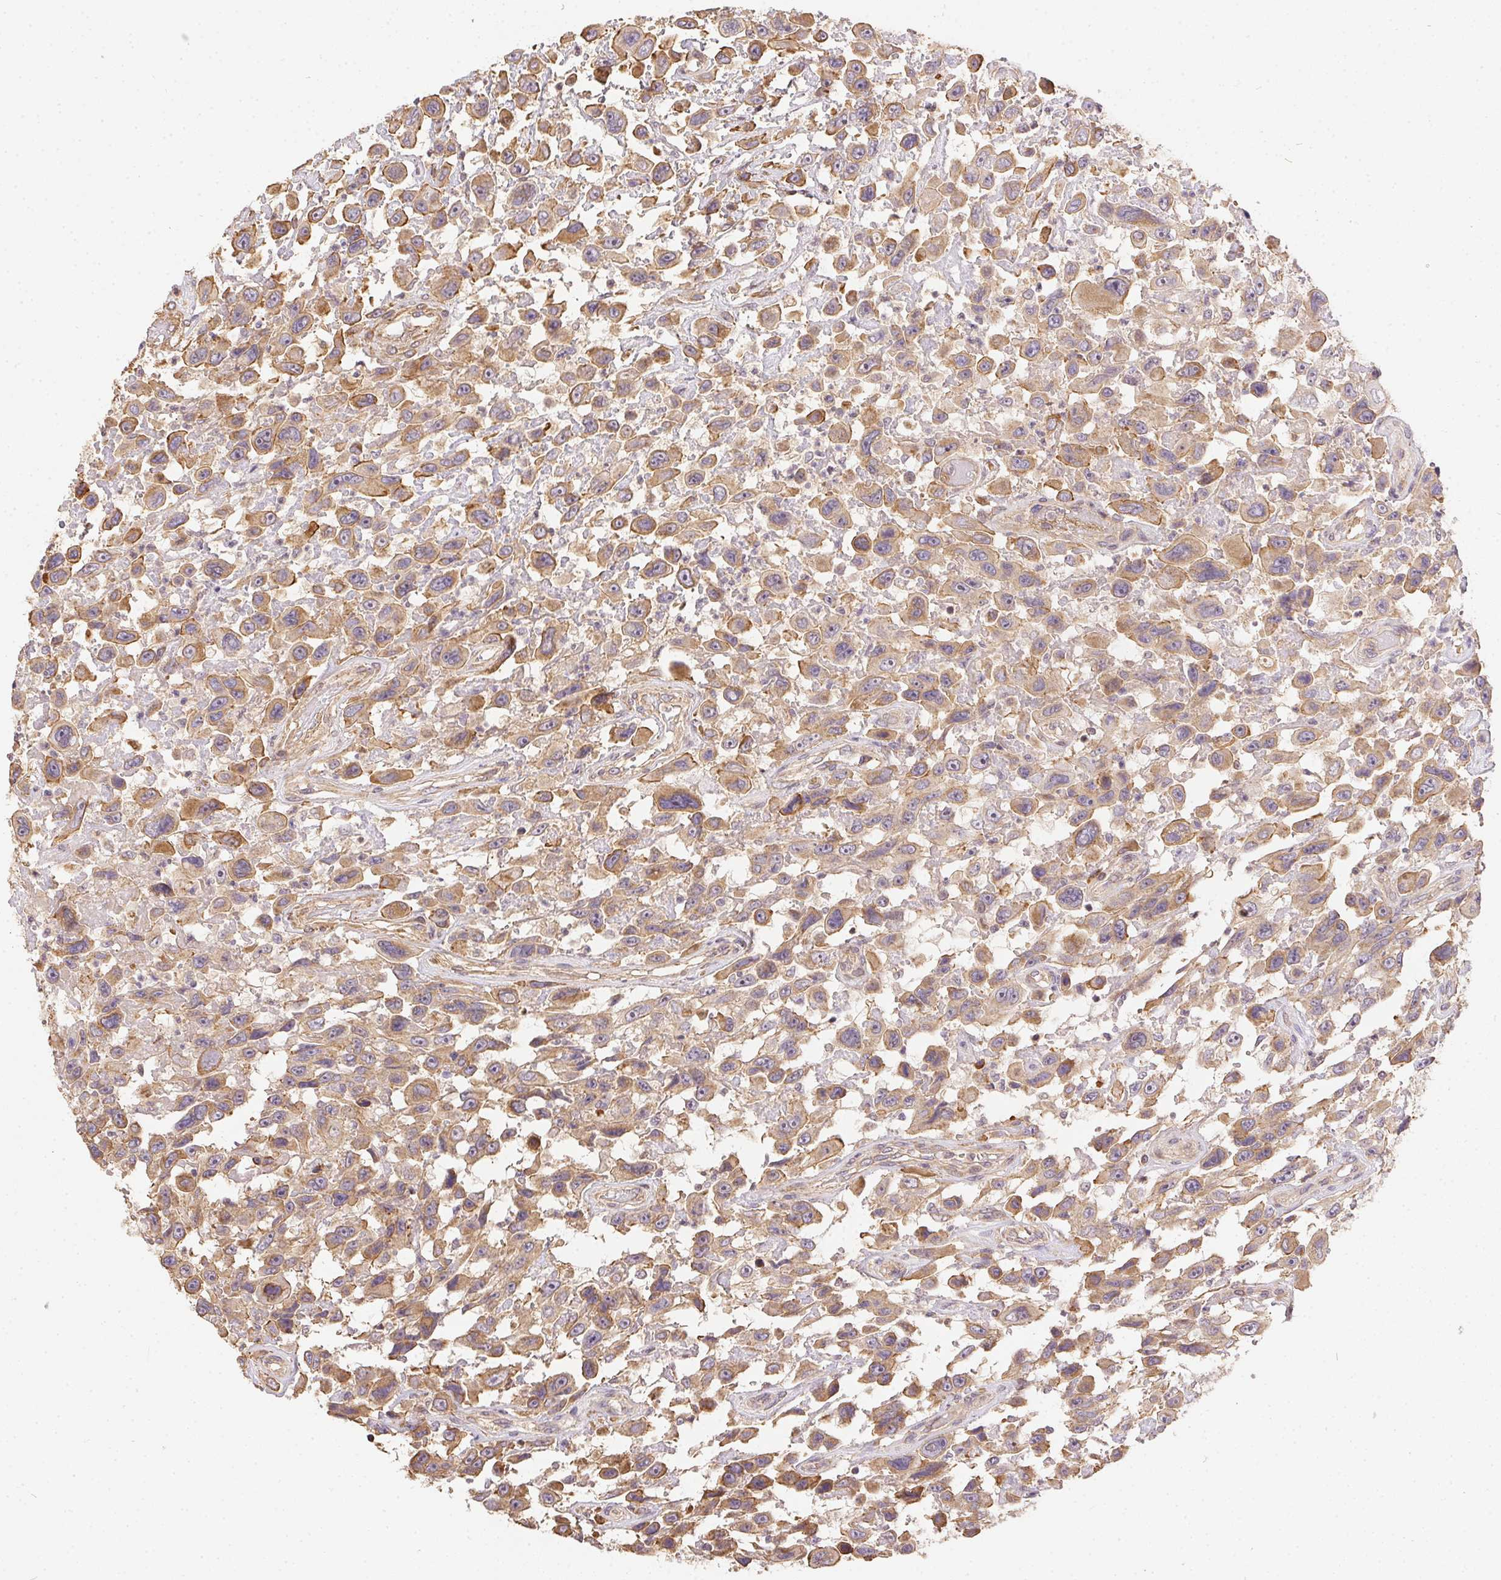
{"staining": {"intensity": "moderate", "quantity": ">75%", "location": "cytoplasmic/membranous"}, "tissue": "urothelial cancer", "cell_type": "Tumor cells", "image_type": "cancer", "snomed": [{"axis": "morphology", "description": "Urothelial carcinoma, High grade"}, {"axis": "topography", "description": "Urinary bladder"}], "caption": "Urothelial carcinoma (high-grade) stained with immunohistochemistry (IHC) exhibits moderate cytoplasmic/membranous staining in about >75% of tumor cells. (Stains: DAB (3,3'-diaminobenzidine) in brown, nuclei in blue, Microscopy: brightfield microscopy at high magnification).", "gene": "REV3L", "patient": {"sex": "male", "age": 53}}